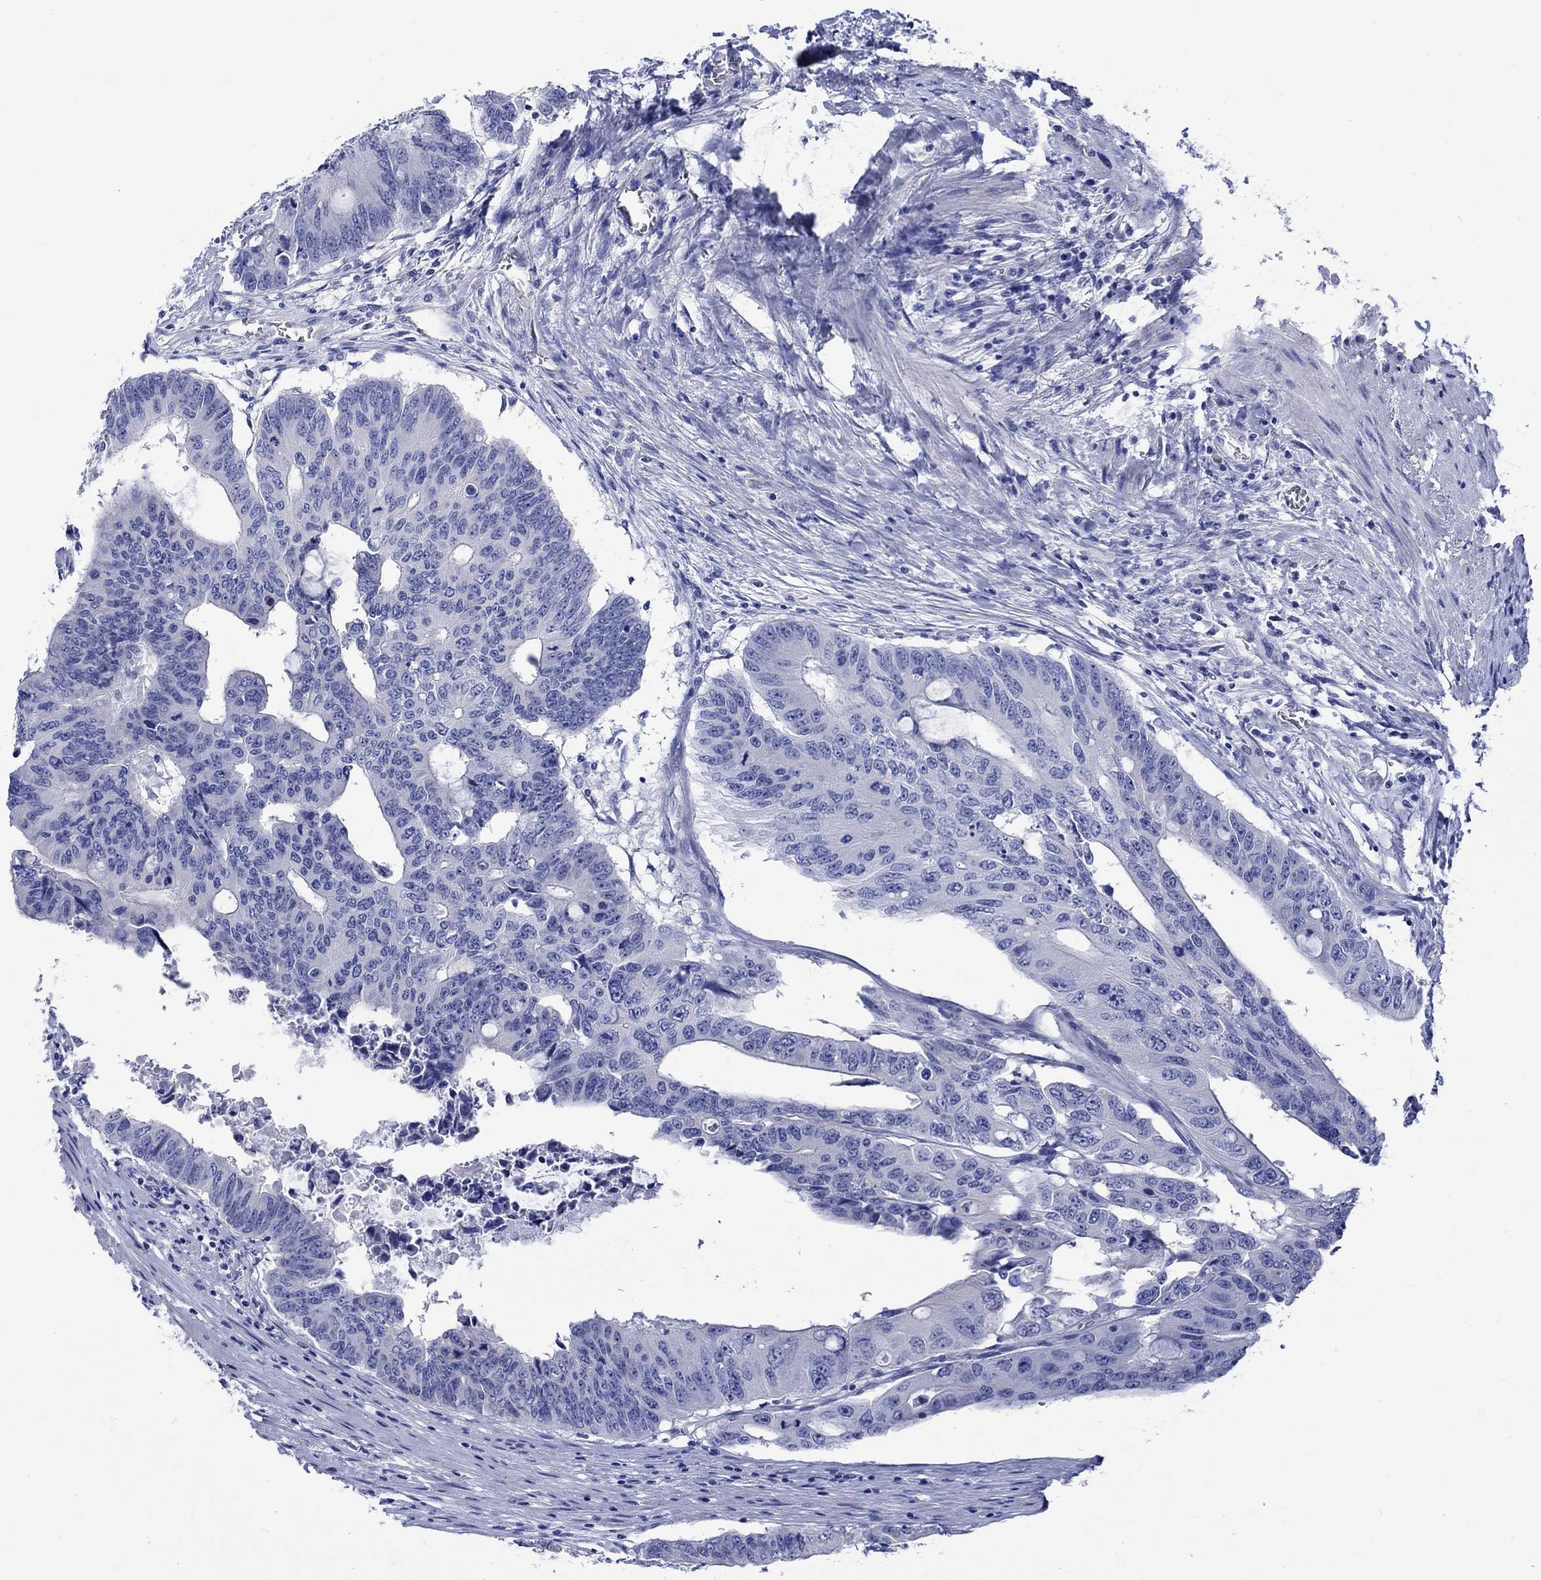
{"staining": {"intensity": "negative", "quantity": "none", "location": "none"}, "tissue": "colorectal cancer", "cell_type": "Tumor cells", "image_type": "cancer", "snomed": [{"axis": "morphology", "description": "Adenocarcinoma, NOS"}, {"axis": "topography", "description": "Rectum"}], "caption": "Immunohistochemistry of colorectal cancer (adenocarcinoma) displays no positivity in tumor cells.", "gene": "HARBI1", "patient": {"sex": "male", "age": 59}}